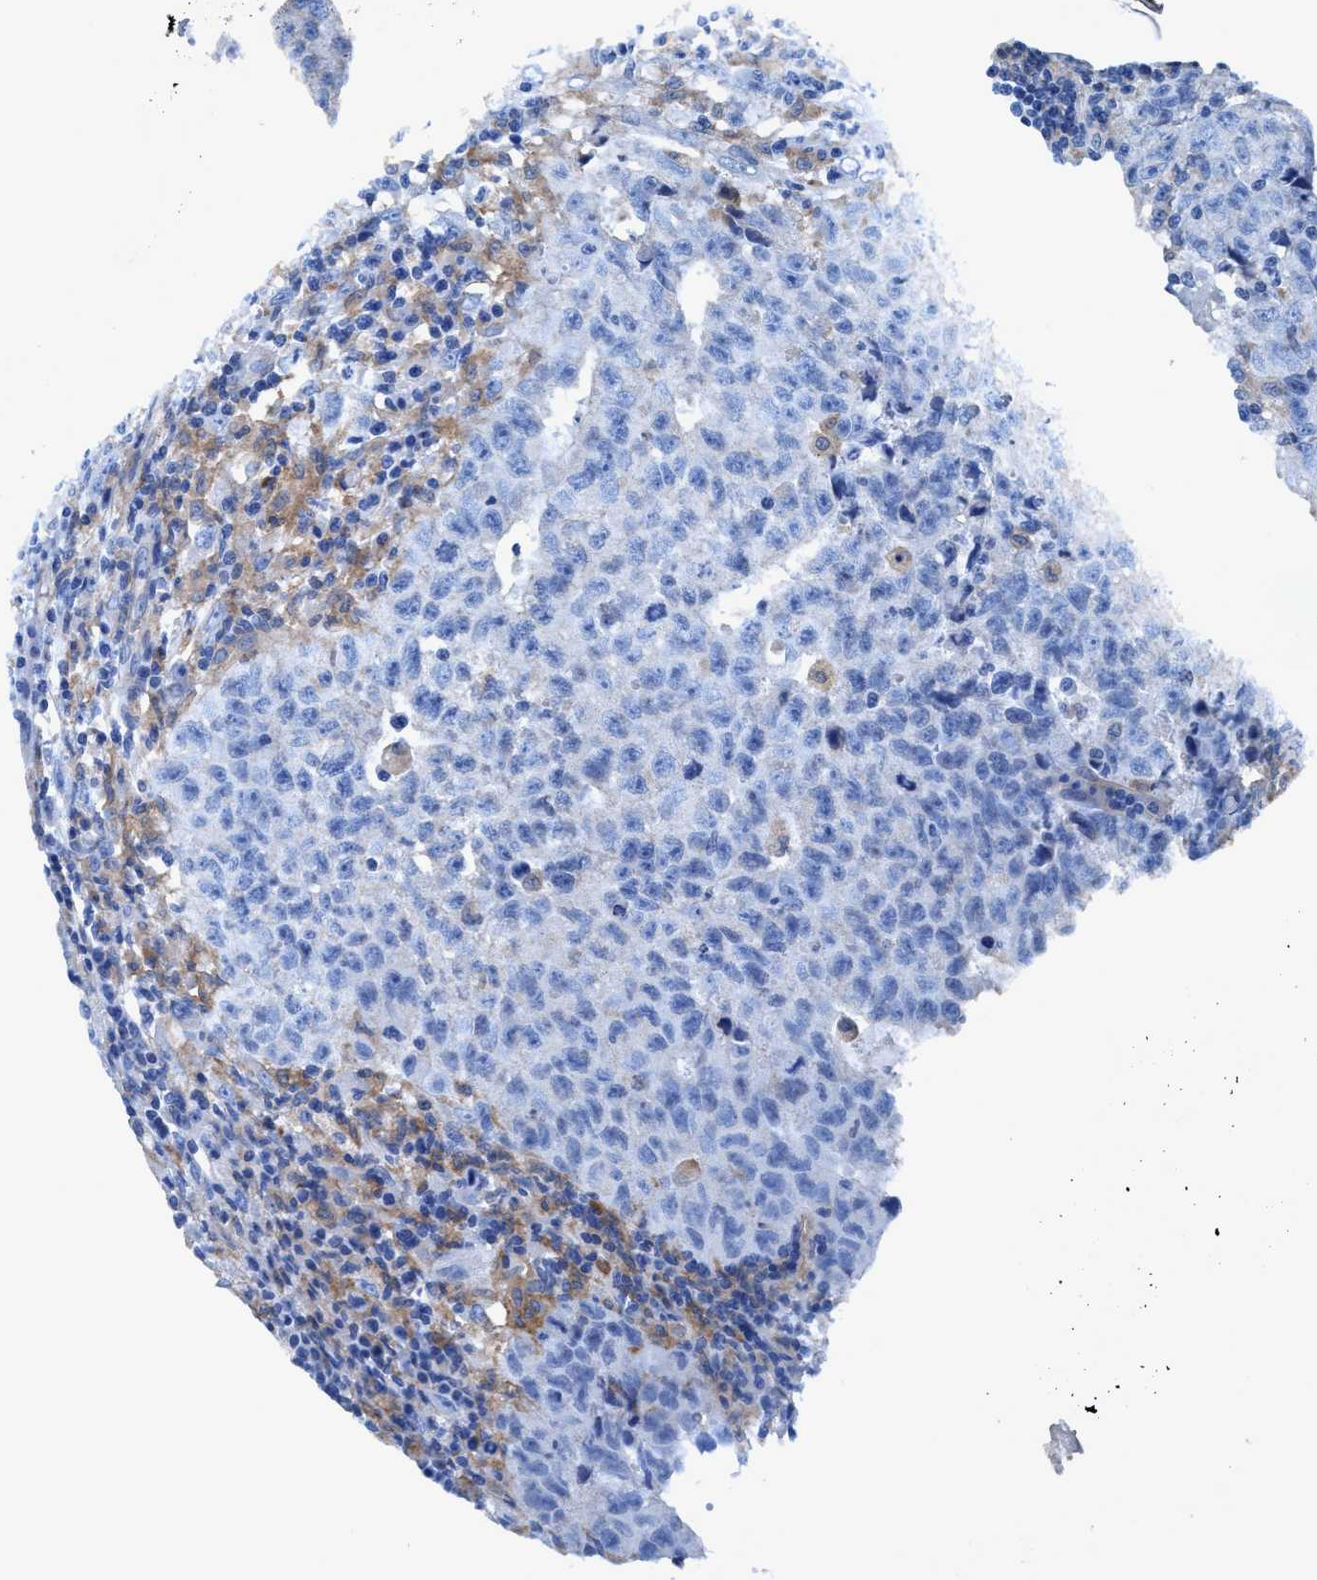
{"staining": {"intensity": "negative", "quantity": "none", "location": "none"}, "tissue": "testis cancer", "cell_type": "Tumor cells", "image_type": "cancer", "snomed": [{"axis": "morphology", "description": "Necrosis, NOS"}, {"axis": "morphology", "description": "Carcinoma, Embryonal, NOS"}, {"axis": "topography", "description": "Testis"}], "caption": "The immunohistochemistry histopathology image has no significant expression in tumor cells of testis cancer tissue.", "gene": "DNAI1", "patient": {"sex": "male", "age": 19}}